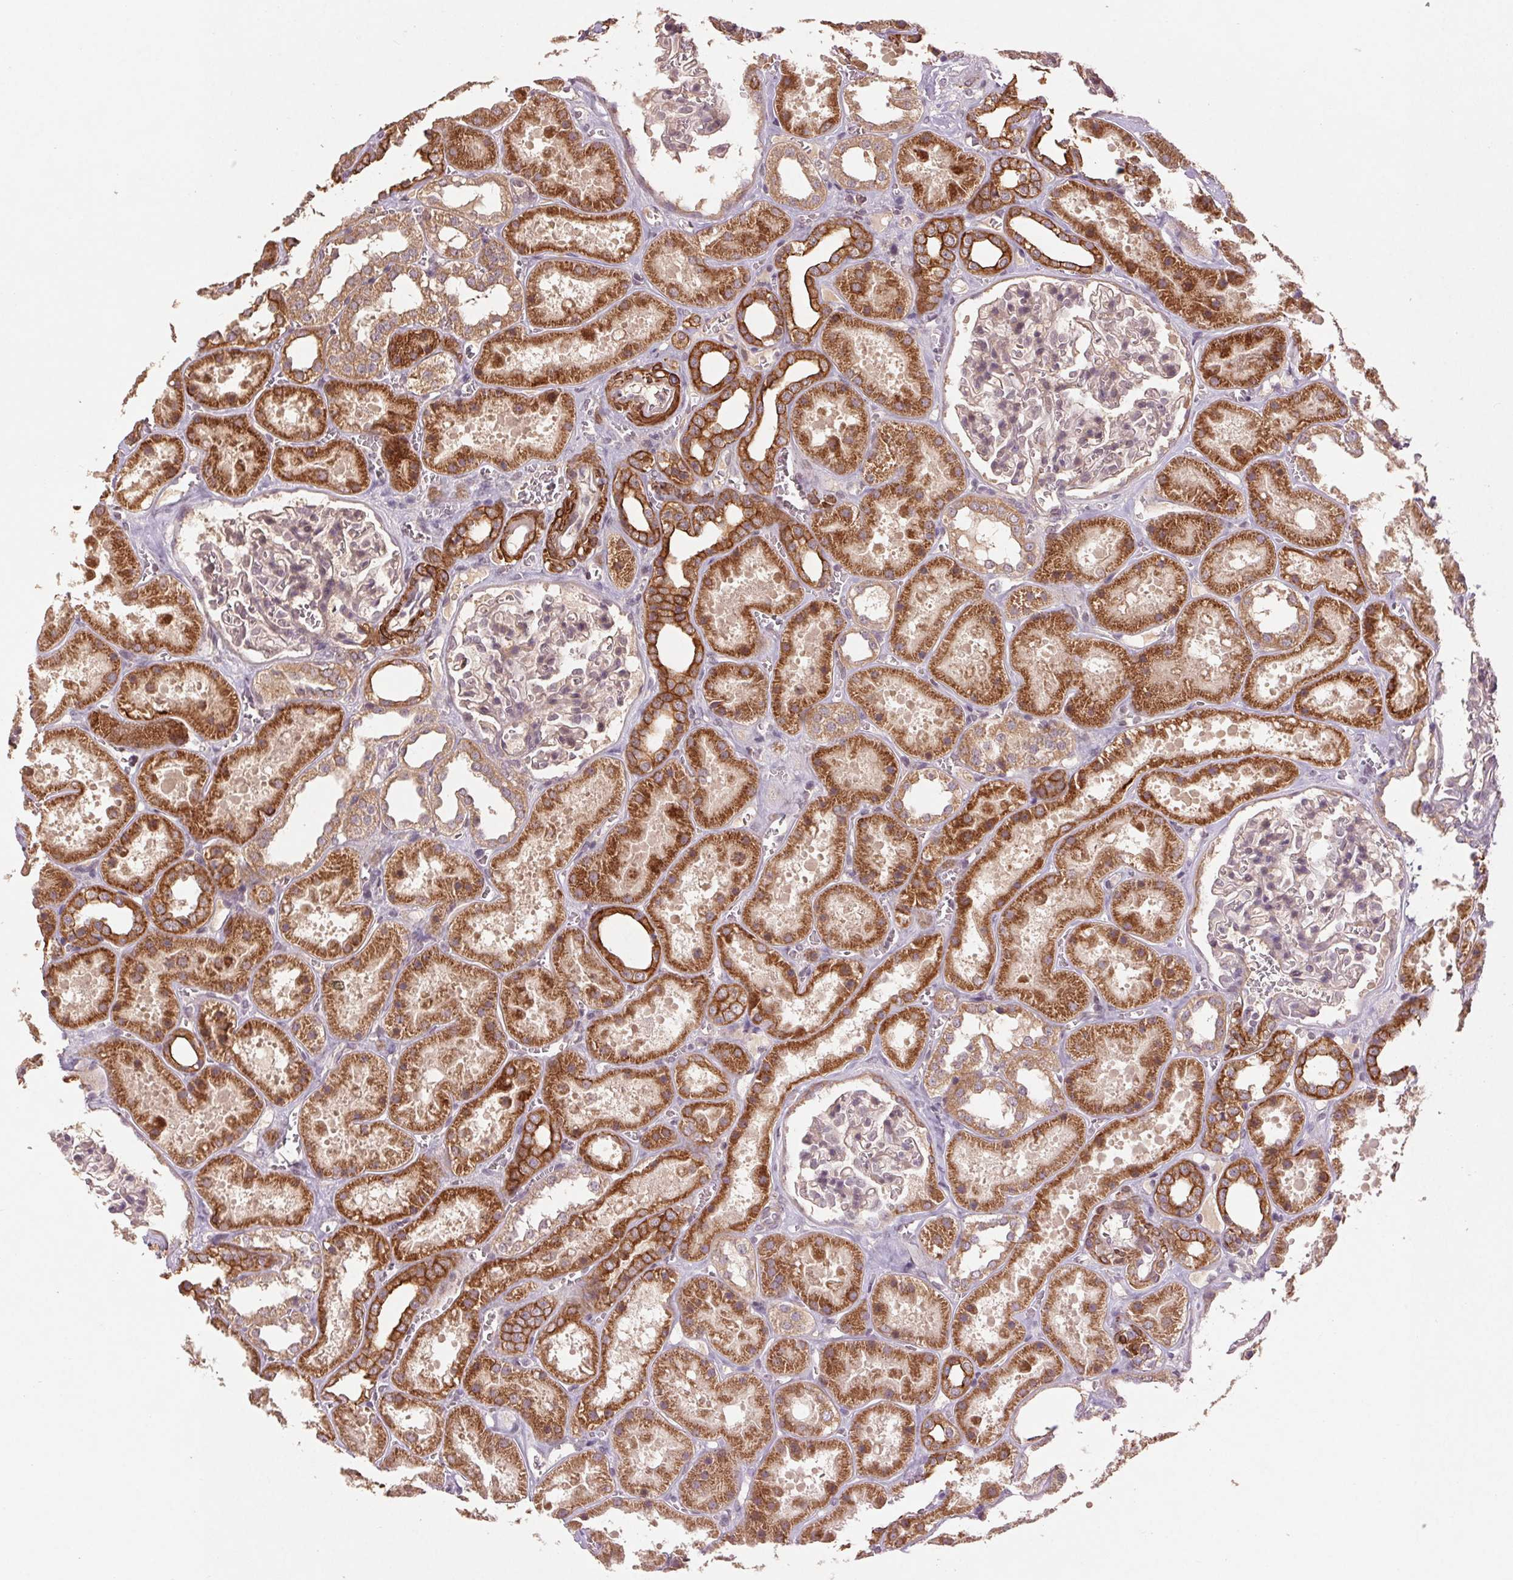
{"staining": {"intensity": "weak", "quantity": "<25%", "location": "cytoplasmic/membranous"}, "tissue": "kidney", "cell_type": "Cells in glomeruli", "image_type": "normal", "snomed": [{"axis": "morphology", "description": "Normal tissue, NOS"}, {"axis": "topography", "description": "Kidney"}], "caption": "This is a photomicrograph of IHC staining of normal kidney, which shows no staining in cells in glomeruli.", "gene": "SMLR1", "patient": {"sex": "female", "age": 41}}